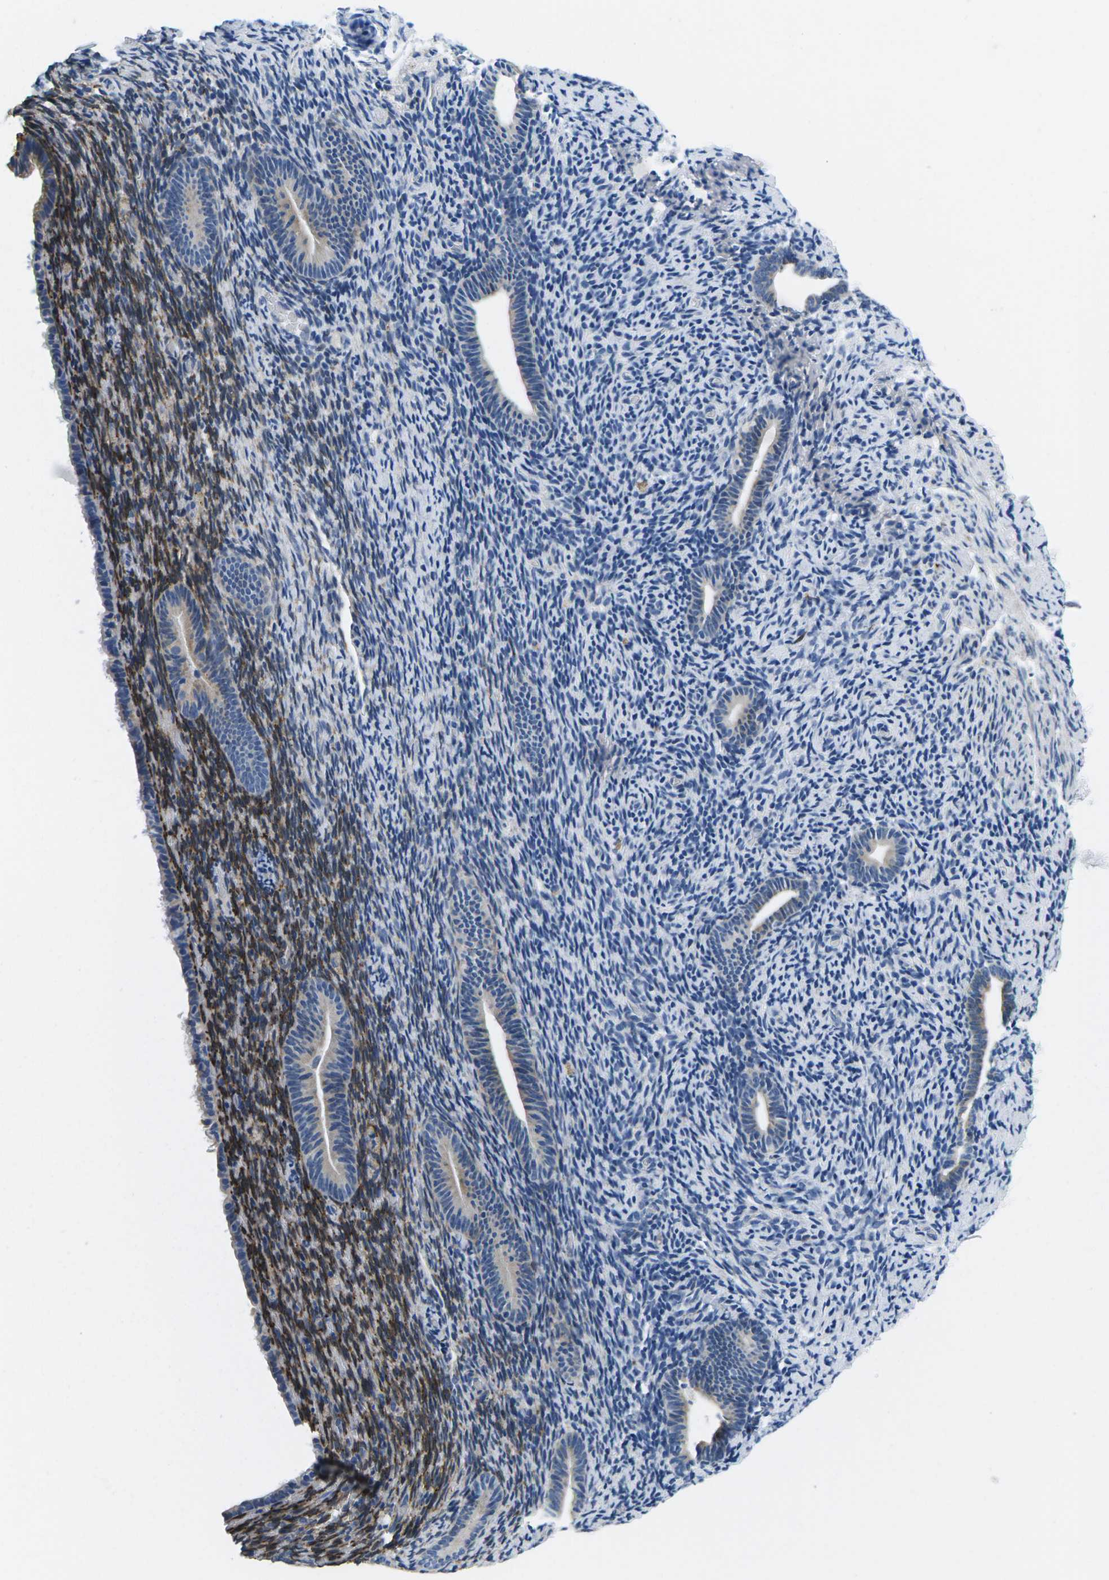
{"staining": {"intensity": "moderate", "quantity": "<25%", "location": "cytoplasmic/membranous"}, "tissue": "endometrium", "cell_type": "Cells in endometrial stroma", "image_type": "normal", "snomed": [{"axis": "morphology", "description": "Normal tissue, NOS"}, {"axis": "topography", "description": "Endometrium"}], "caption": "Immunohistochemical staining of benign endometrium reveals <25% levels of moderate cytoplasmic/membranous protein staining in approximately <25% of cells in endometrial stroma.", "gene": "TSPAN2", "patient": {"sex": "female", "age": 51}}